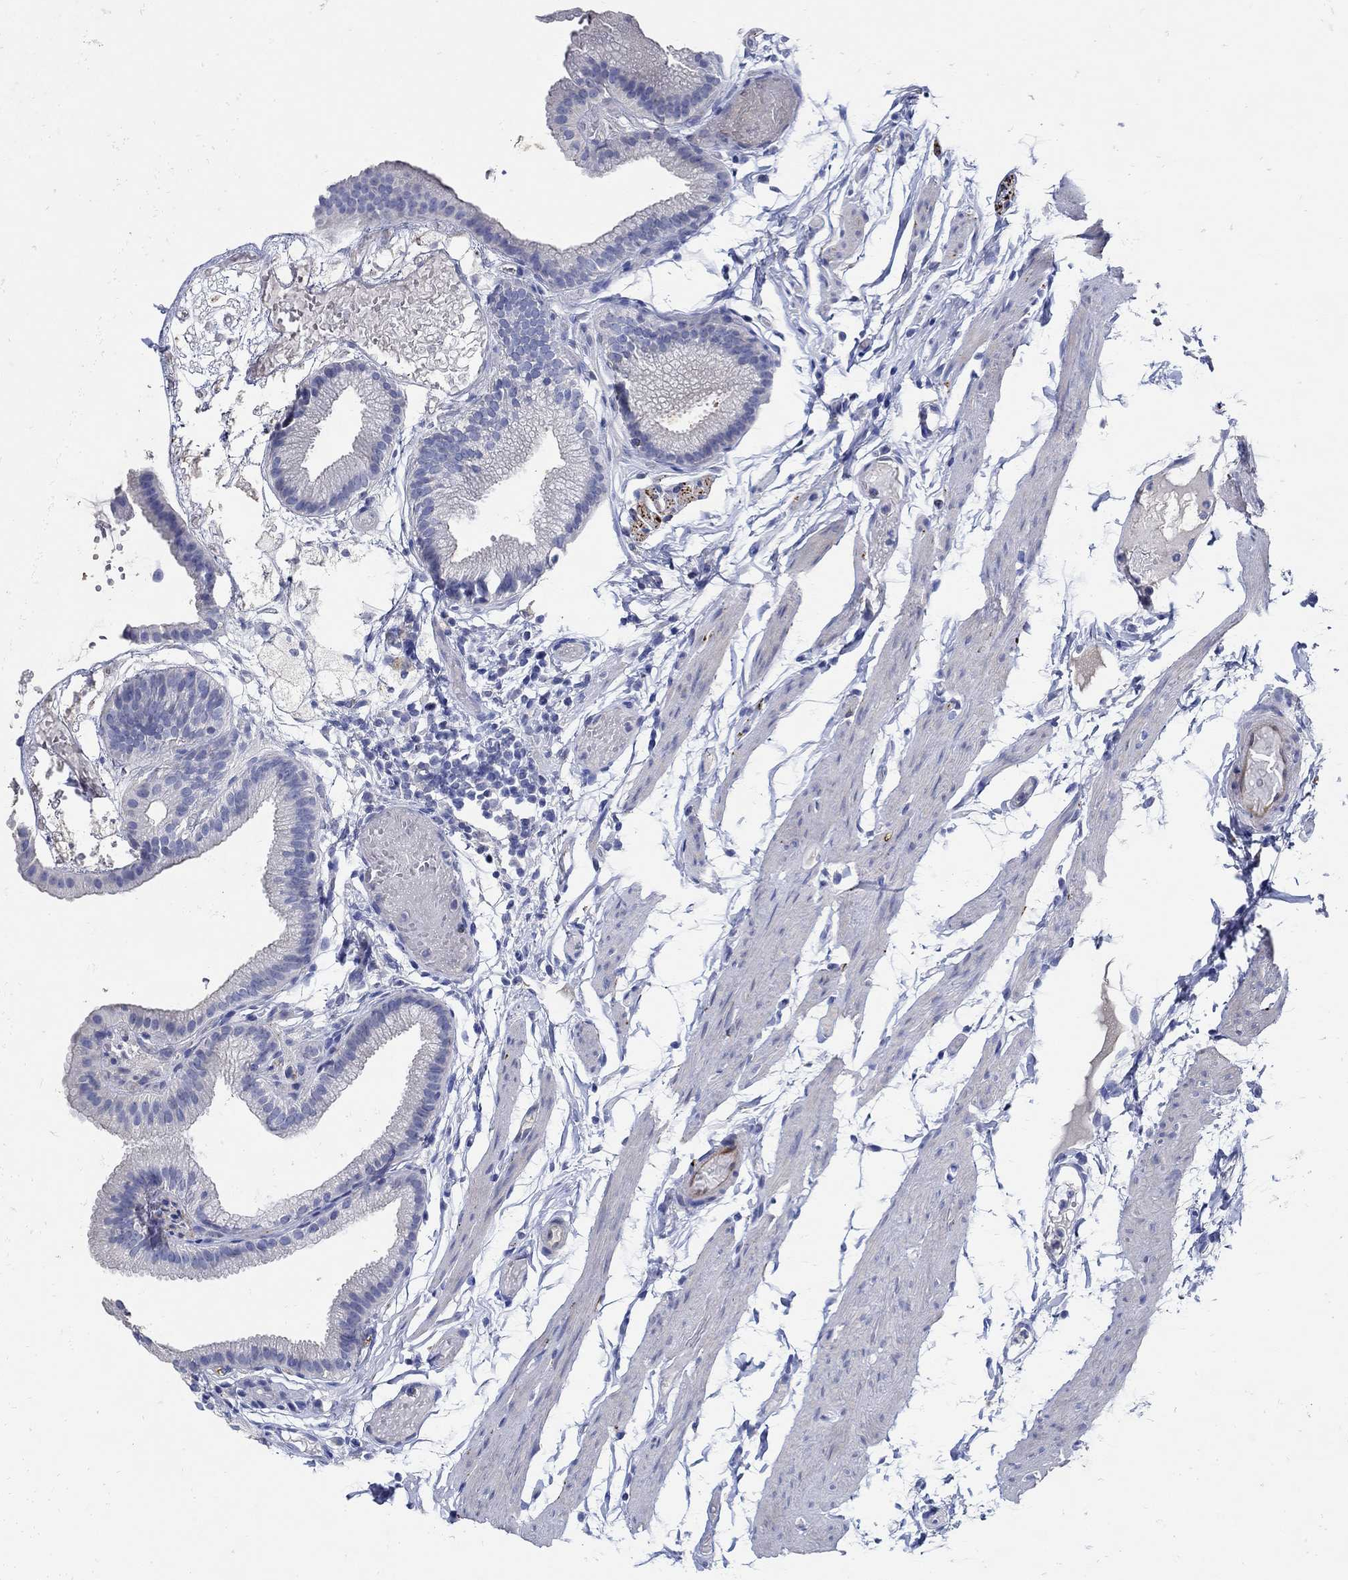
{"staining": {"intensity": "negative", "quantity": "none", "location": "none"}, "tissue": "gallbladder", "cell_type": "Glandular cells", "image_type": "normal", "snomed": [{"axis": "morphology", "description": "Normal tissue, NOS"}, {"axis": "topography", "description": "Gallbladder"}], "caption": "Immunohistochemical staining of normal human gallbladder shows no significant staining in glandular cells. The staining is performed using DAB (3,3'-diaminobenzidine) brown chromogen with nuclei counter-stained in using hematoxylin.", "gene": "NOS1", "patient": {"sex": "female", "age": 45}}